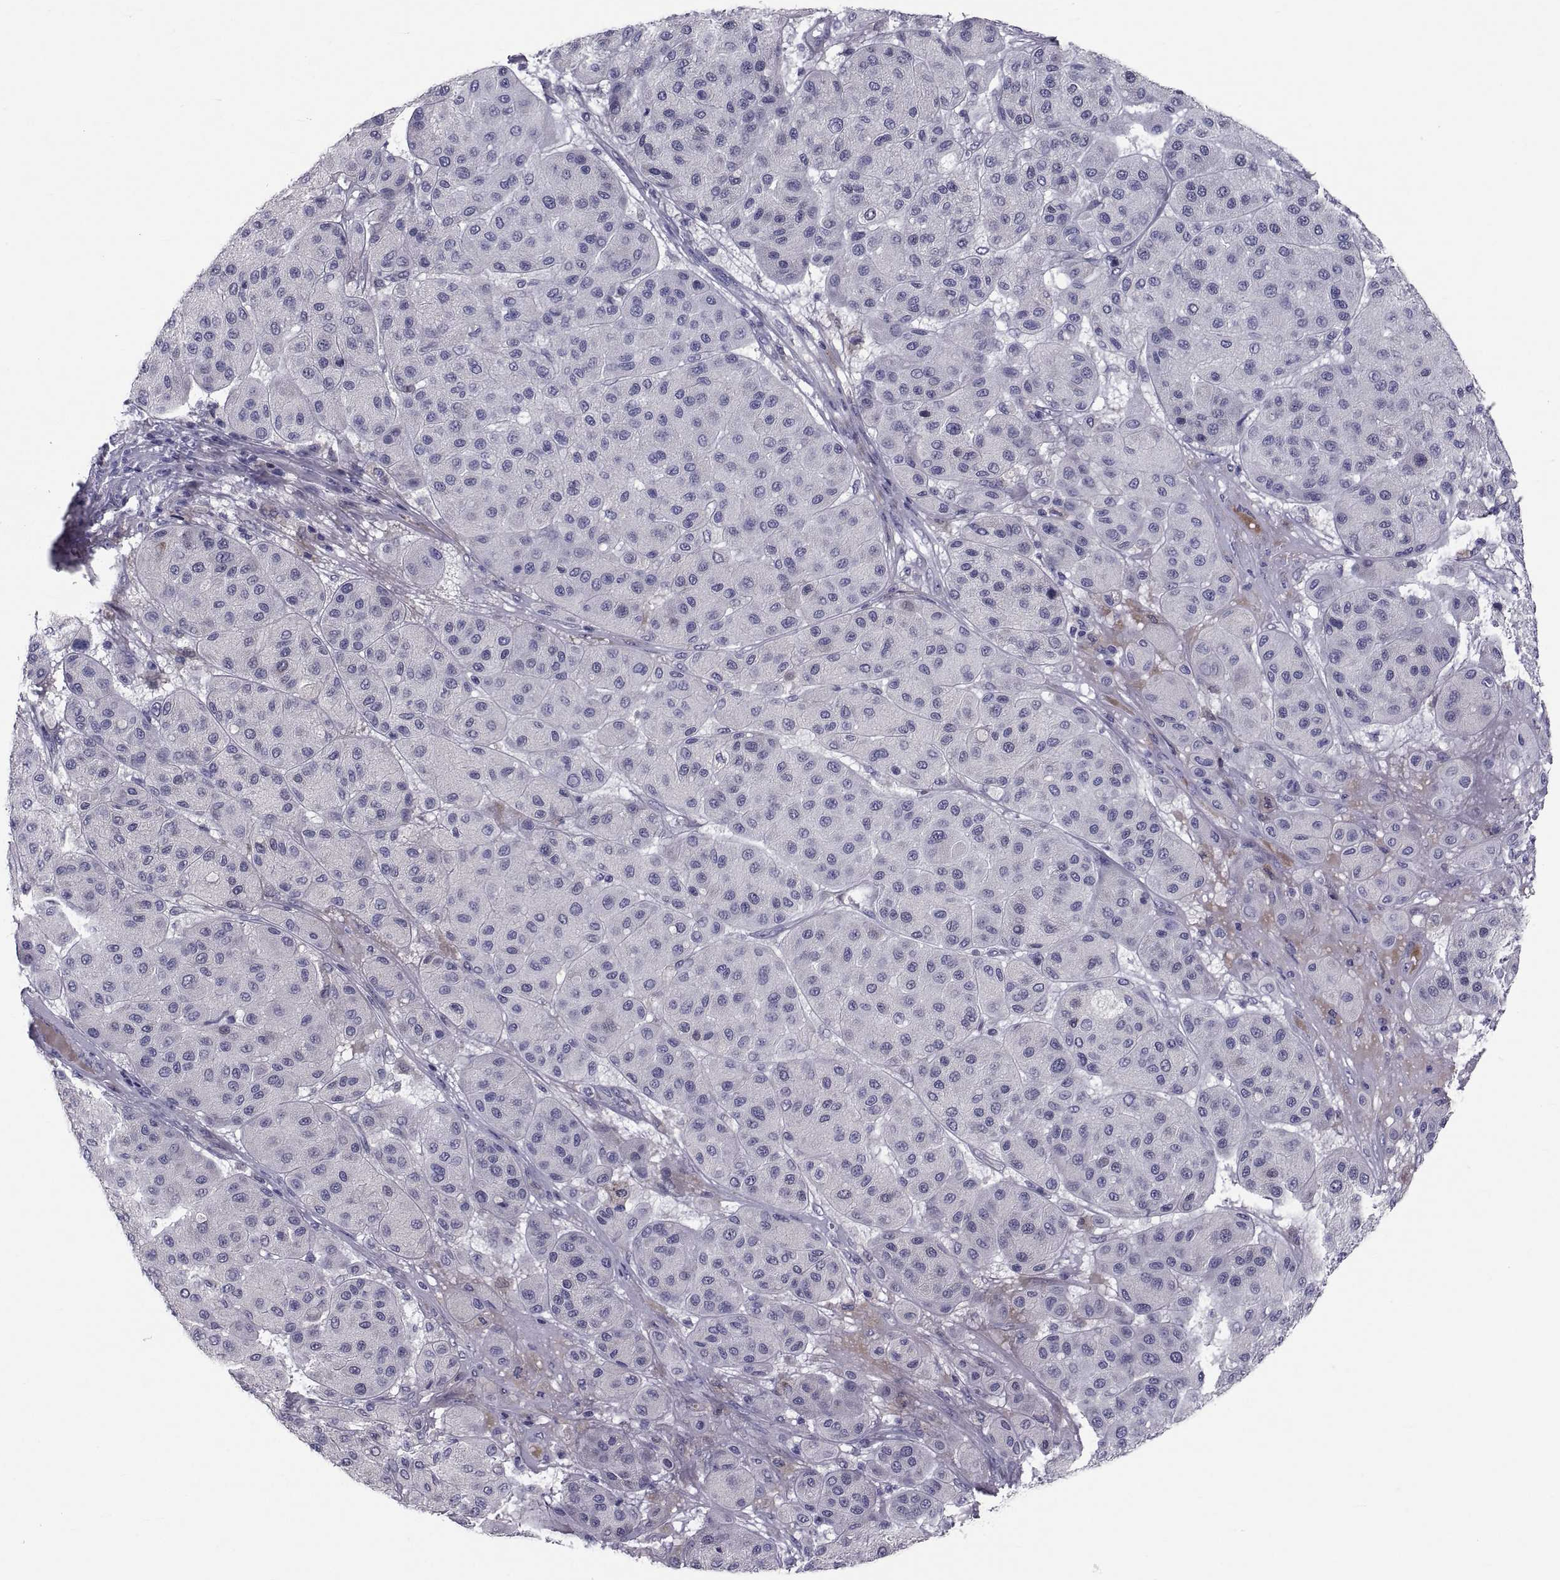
{"staining": {"intensity": "negative", "quantity": "none", "location": "none"}, "tissue": "melanoma", "cell_type": "Tumor cells", "image_type": "cancer", "snomed": [{"axis": "morphology", "description": "Malignant melanoma, Metastatic site"}, {"axis": "topography", "description": "Smooth muscle"}], "caption": "DAB (3,3'-diaminobenzidine) immunohistochemical staining of melanoma displays no significant positivity in tumor cells. (DAB (3,3'-diaminobenzidine) immunohistochemistry (IHC) with hematoxylin counter stain).", "gene": "PDZRN4", "patient": {"sex": "male", "age": 41}}